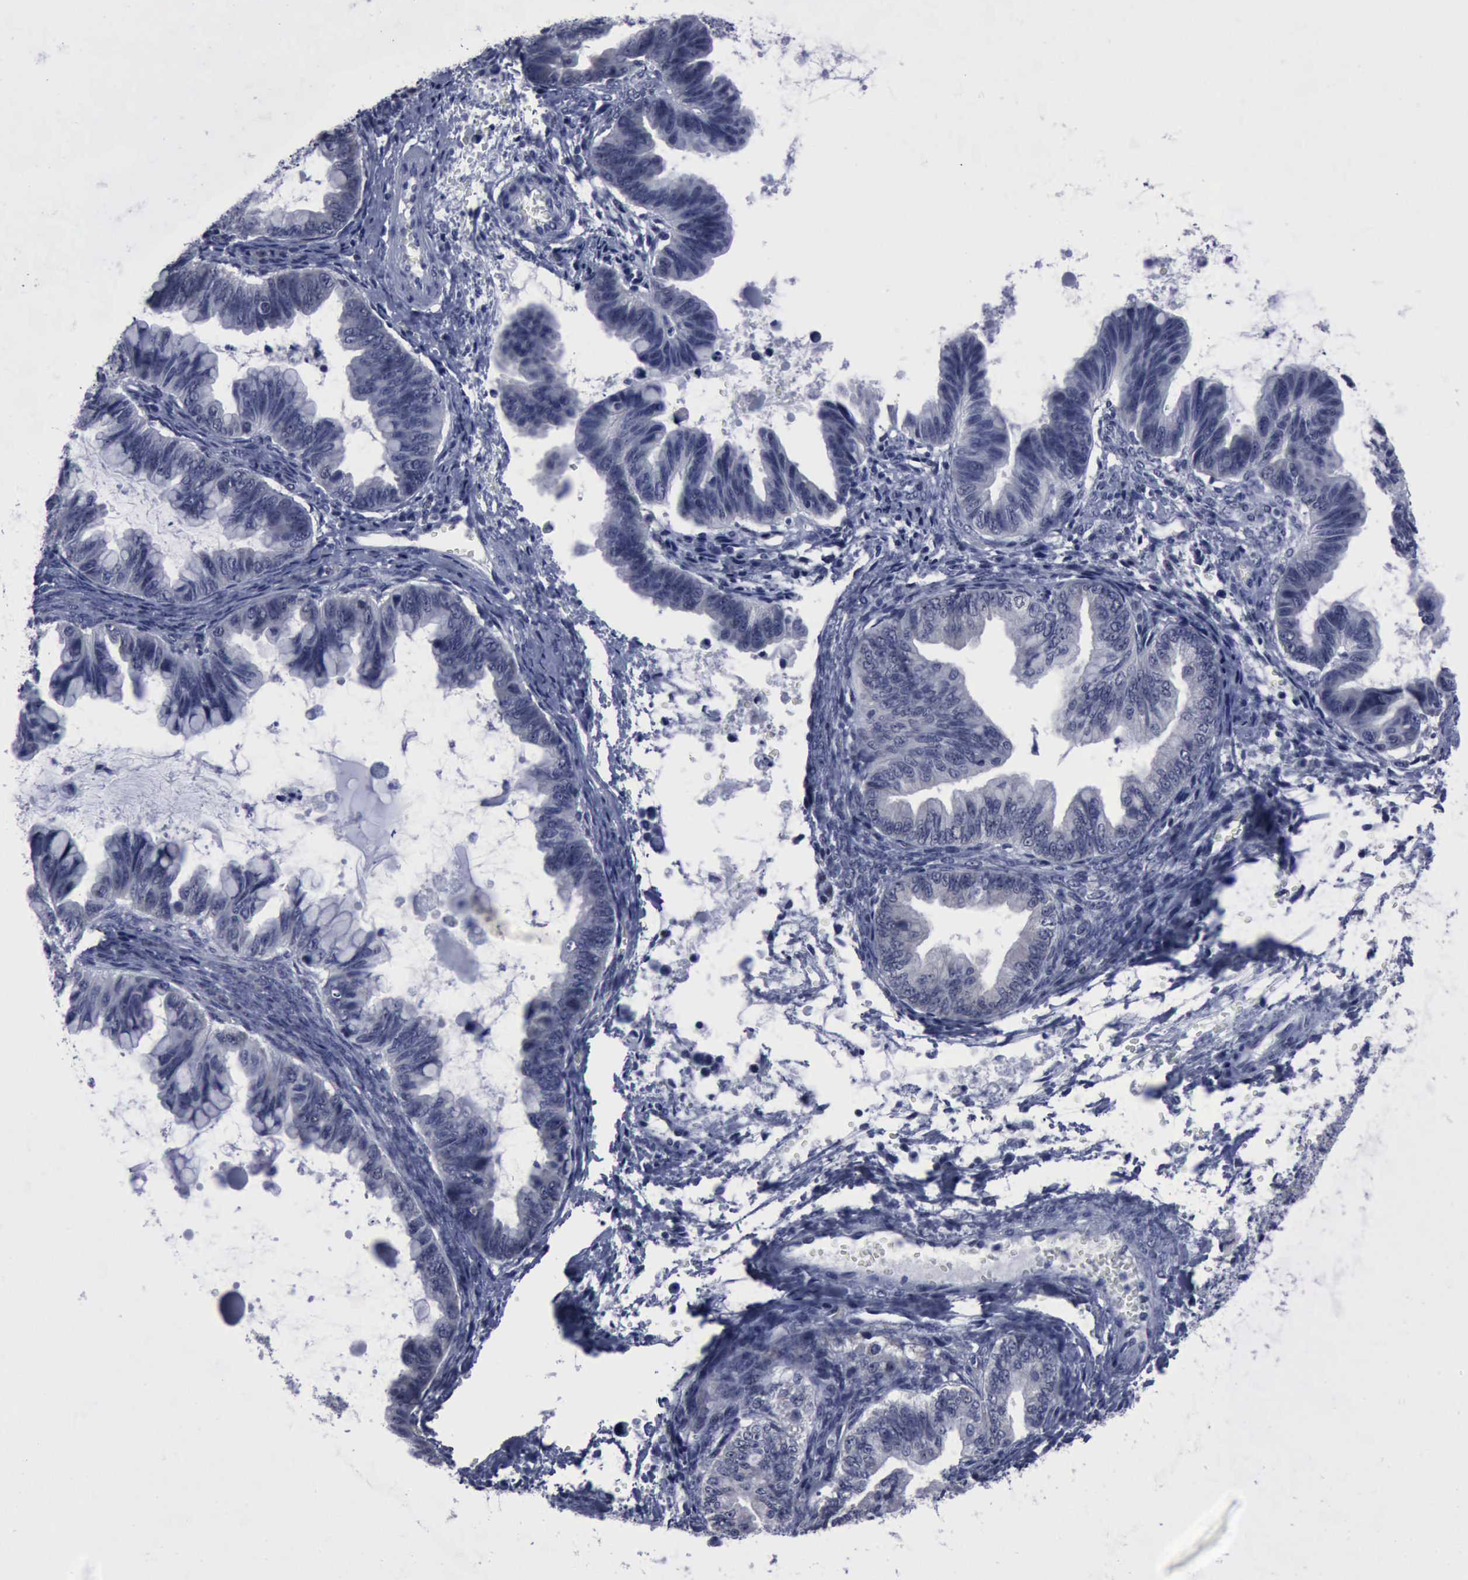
{"staining": {"intensity": "negative", "quantity": "none", "location": "none"}, "tissue": "ovarian cancer", "cell_type": "Tumor cells", "image_type": "cancer", "snomed": [{"axis": "morphology", "description": "Cystadenocarcinoma, mucinous, NOS"}, {"axis": "topography", "description": "Ovary"}], "caption": "Immunohistochemical staining of ovarian mucinous cystadenocarcinoma shows no significant expression in tumor cells.", "gene": "BRD1", "patient": {"sex": "female", "age": 36}}